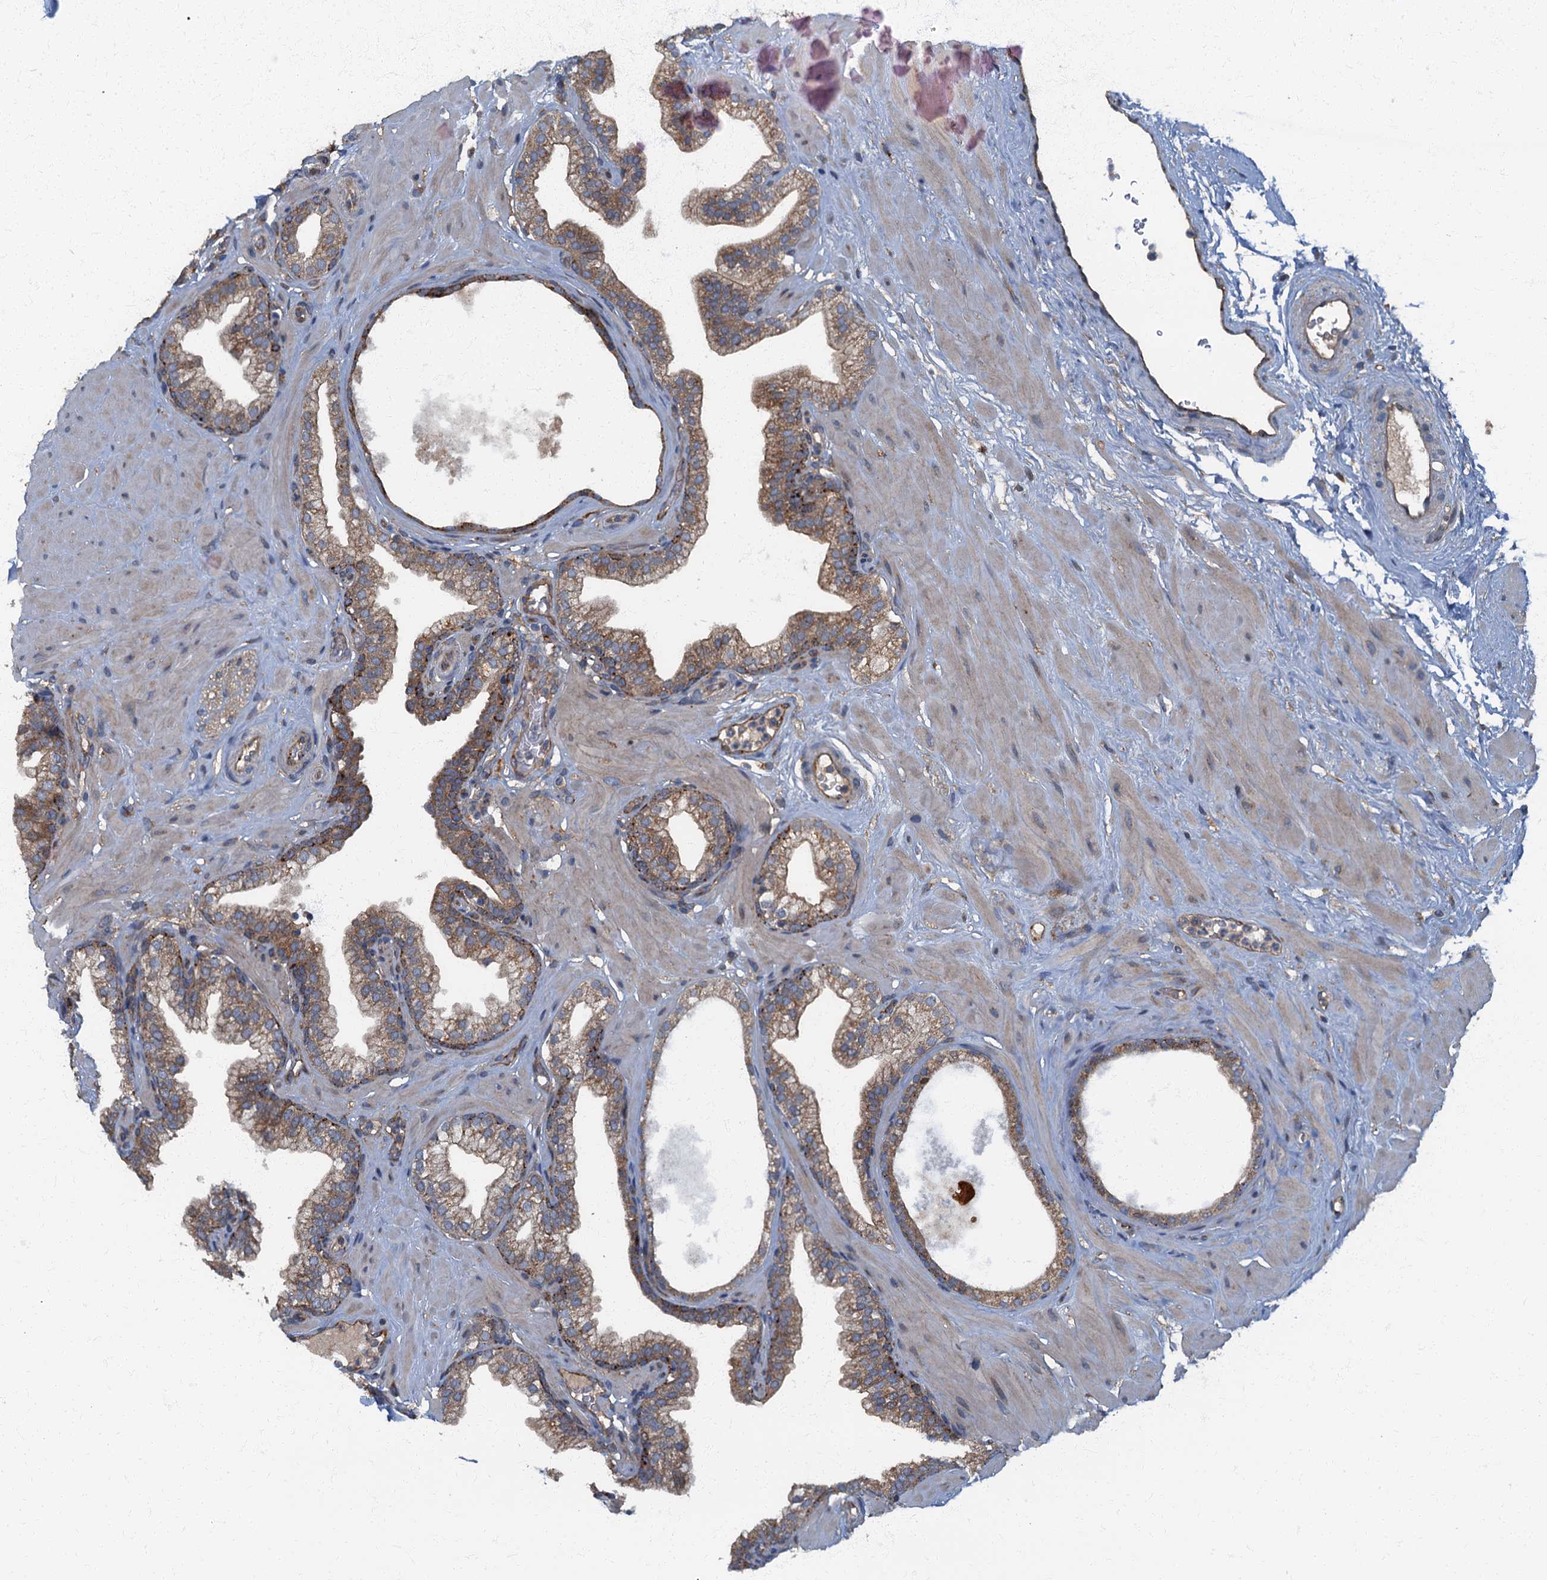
{"staining": {"intensity": "strong", "quantity": "25%-75%", "location": "cytoplasmic/membranous"}, "tissue": "prostate", "cell_type": "Glandular cells", "image_type": "normal", "snomed": [{"axis": "morphology", "description": "Normal tissue, NOS"}, {"axis": "morphology", "description": "Urothelial carcinoma, Low grade"}, {"axis": "topography", "description": "Urinary bladder"}, {"axis": "topography", "description": "Prostate"}], "caption": "Benign prostate was stained to show a protein in brown. There is high levels of strong cytoplasmic/membranous positivity in about 25%-75% of glandular cells.", "gene": "ARL11", "patient": {"sex": "male", "age": 60}}